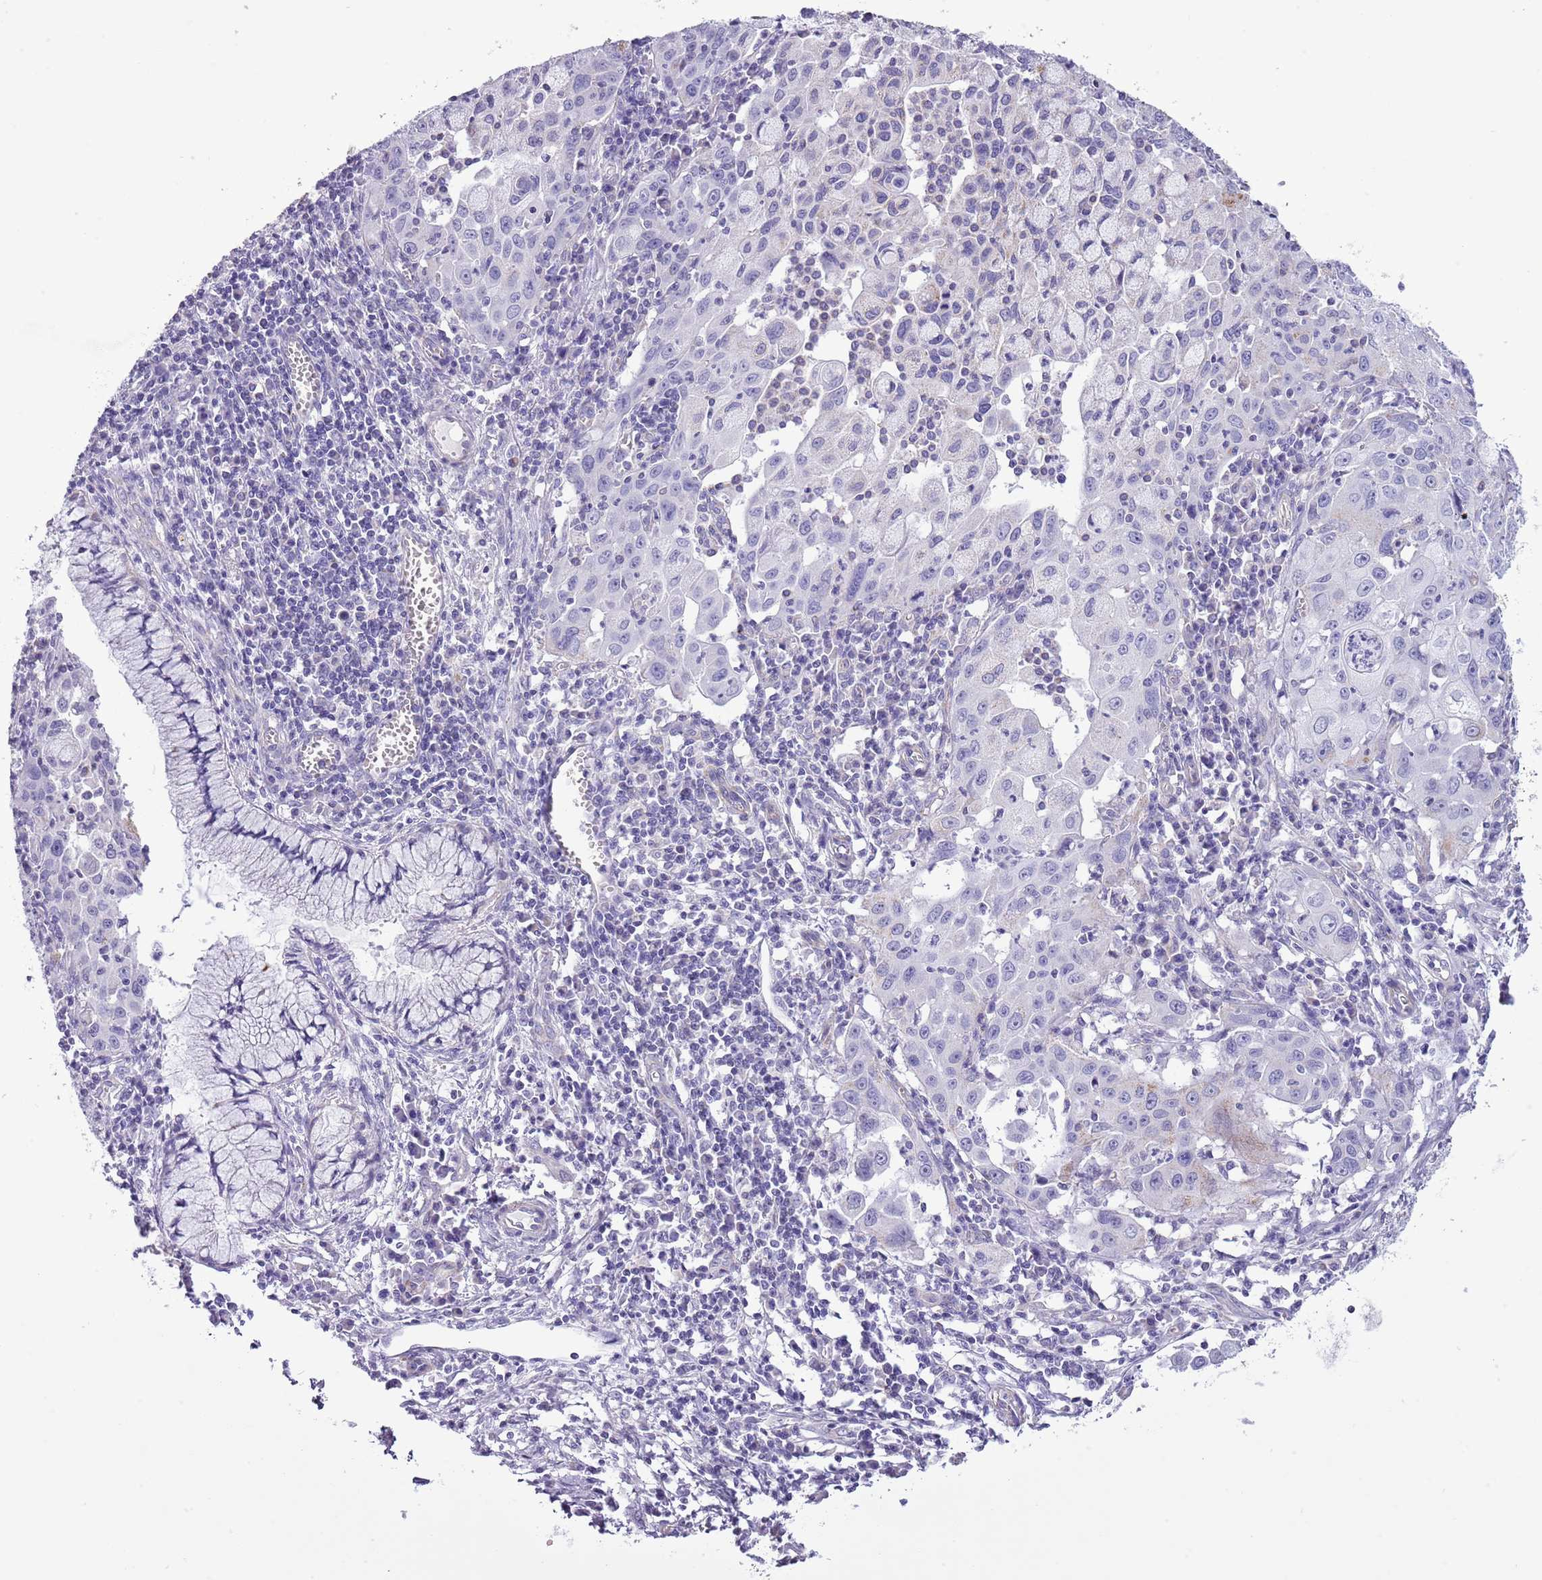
{"staining": {"intensity": "negative", "quantity": "none", "location": "none"}, "tissue": "cervical cancer", "cell_type": "Tumor cells", "image_type": "cancer", "snomed": [{"axis": "morphology", "description": "Squamous cell carcinoma, NOS"}, {"axis": "topography", "description": "Cervix"}], "caption": "Immunohistochemical staining of human cervical cancer reveals no significant staining in tumor cells.", "gene": "SLC23A1", "patient": {"sex": "female", "age": 42}}